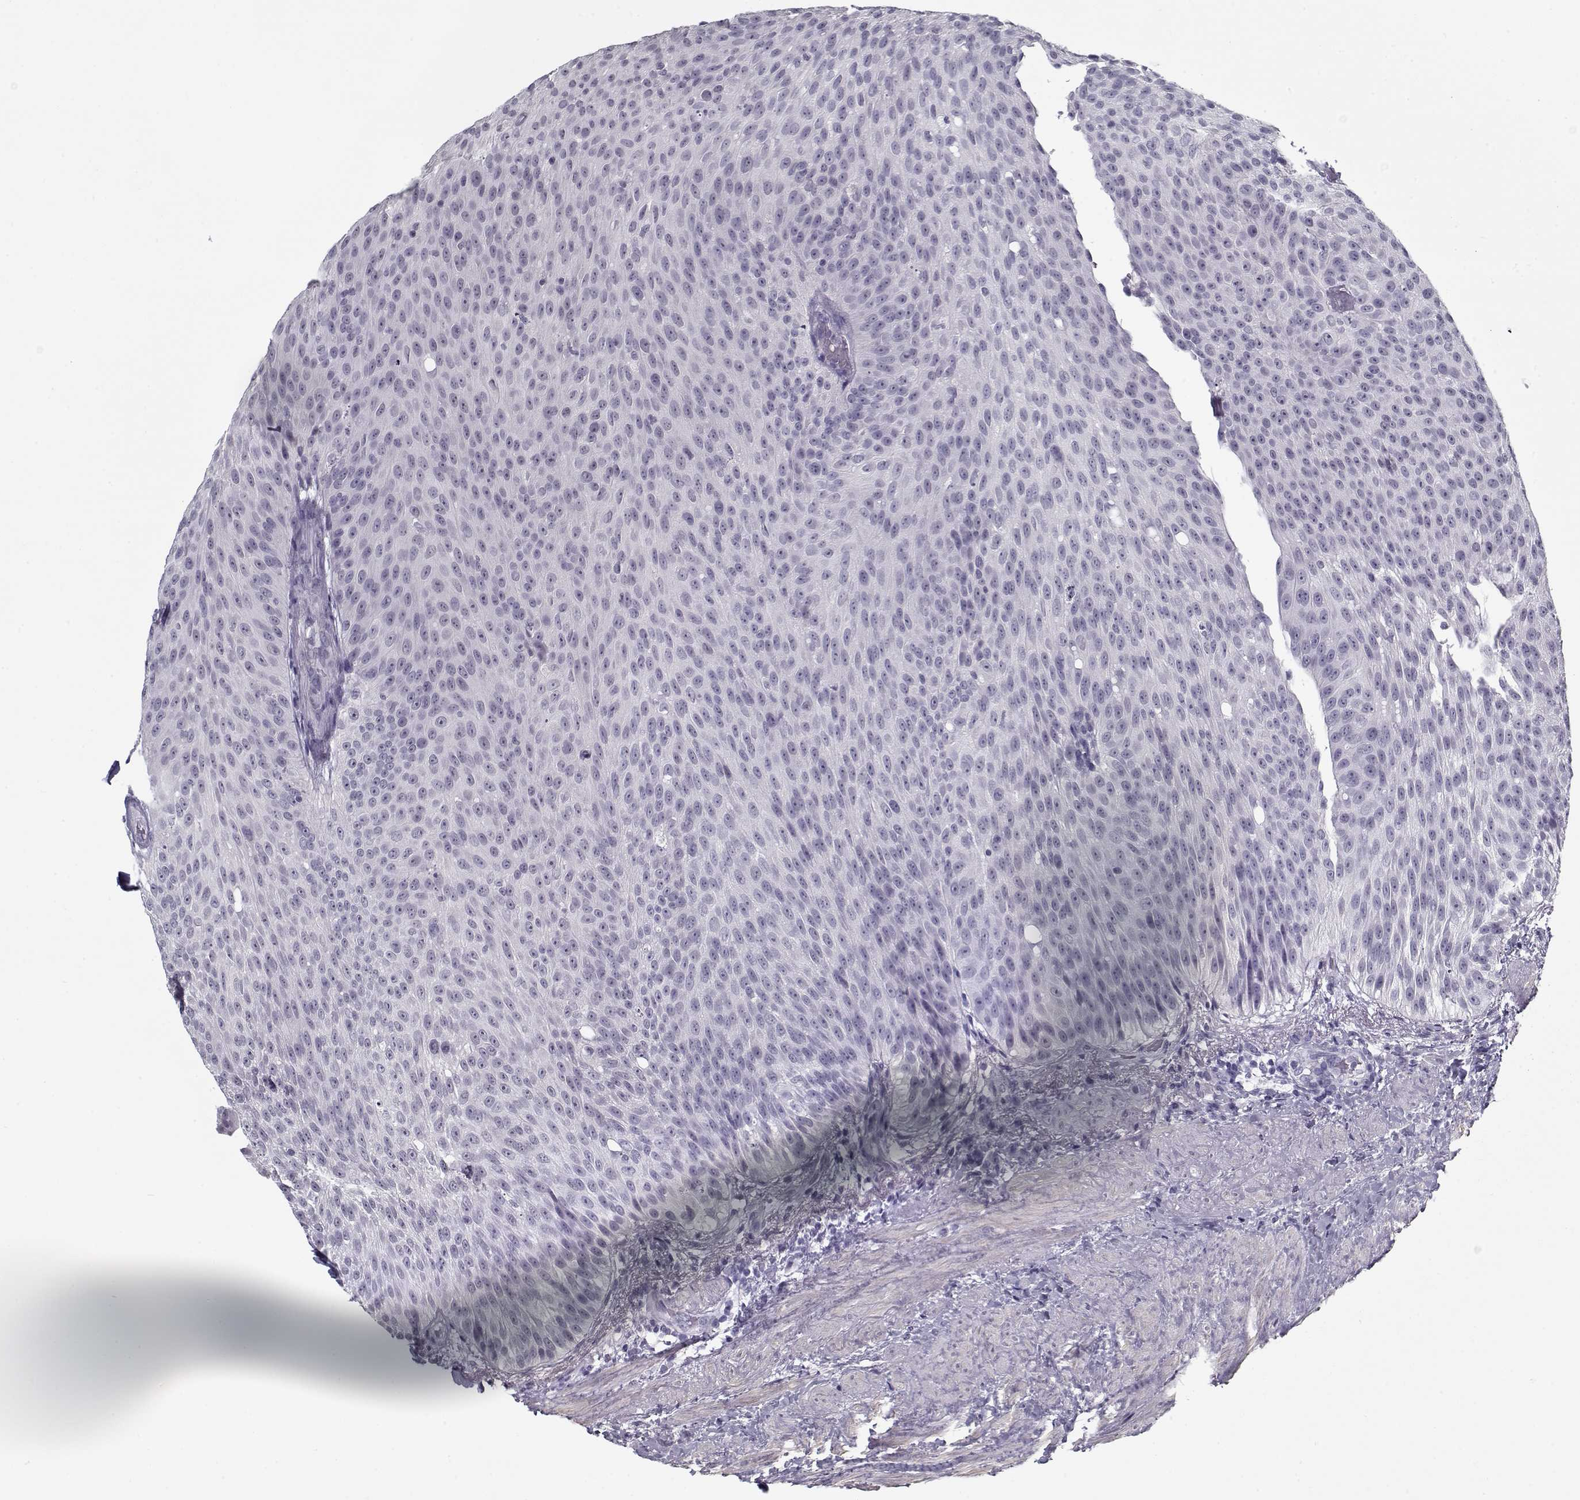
{"staining": {"intensity": "negative", "quantity": "none", "location": "none"}, "tissue": "urothelial cancer", "cell_type": "Tumor cells", "image_type": "cancer", "snomed": [{"axis": "morphology", "description": "Urothelial carcinoma, Low grade"}, {"axis": "topography", "description": "Urinary bladder"}], "caption": "Immunohistochemistry of urothelial carcinoma (low-grade) displays no expression in tumor cells.", "gene": "RNF32", "patient": {"sex": "male", "age": 78}}